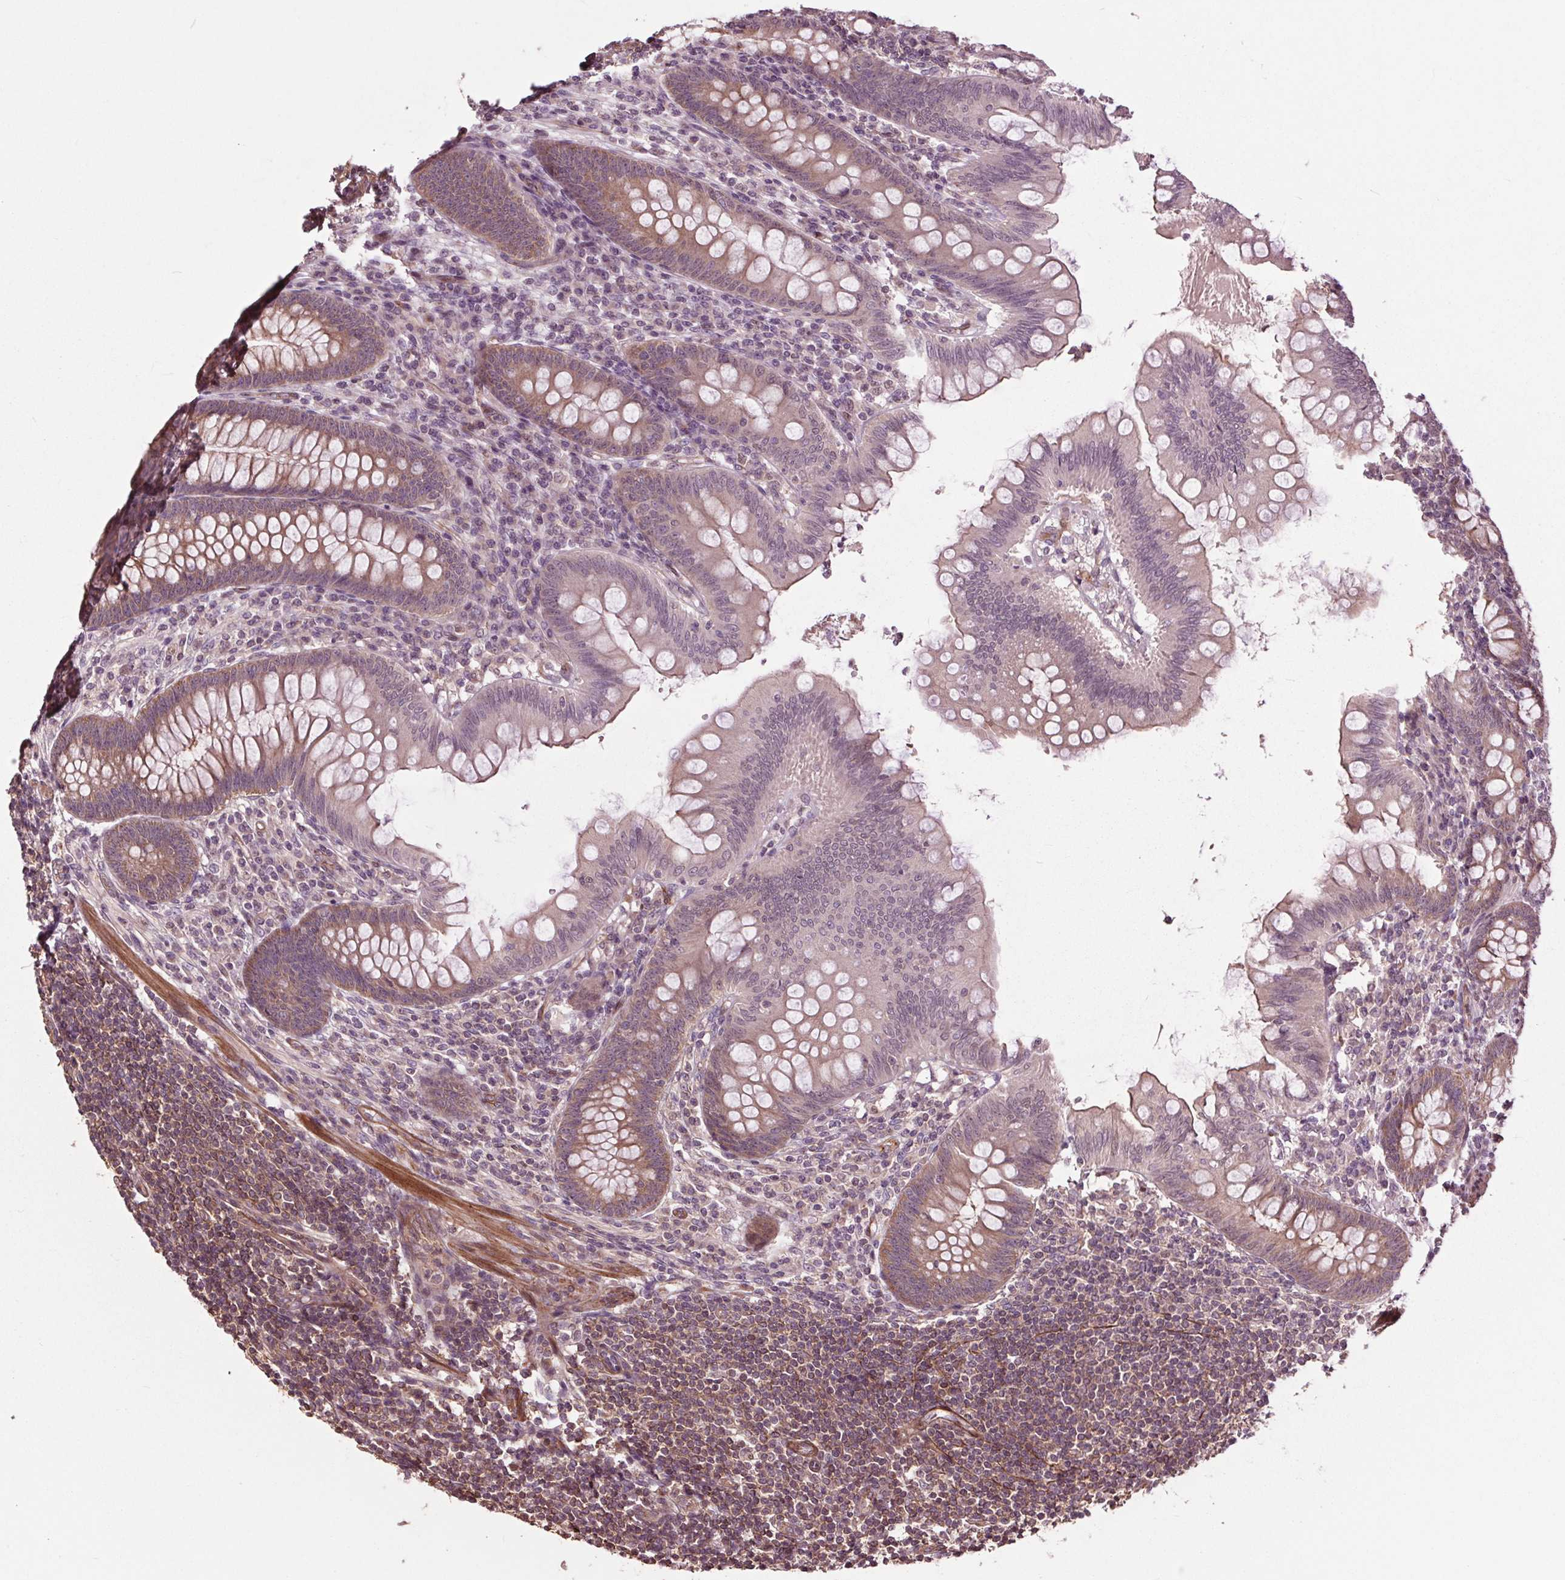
{"staining": {"intensity": "moderate", "quantity": ">75%", "location": "cytoplasmic/membranous"}, "tissue": "appendix", "cell_type": "Glandular cells", "image_type": "normal", "snomed": [{"axis": "morphology", "description": "Normal tissue, NOS"}, {"axis": "topography", "description": "Appendix"}], "caption": "High-magnification brightfield microscopy of unremarkable appendix stained with DAB (3,3'-diaminobenzidine) (brown) and counterstained with hematoxylin (blue). glandular cells exhibit moderate cytoplasmic/membranous expression is identified in approximately>75% of cells. (DAB (3,3'-diaminobenzidine) IHC, brown staining for protein, blue staining for nuclei).", "gene": "CEP95", "patient": {"sex": "female", "age": 57}}